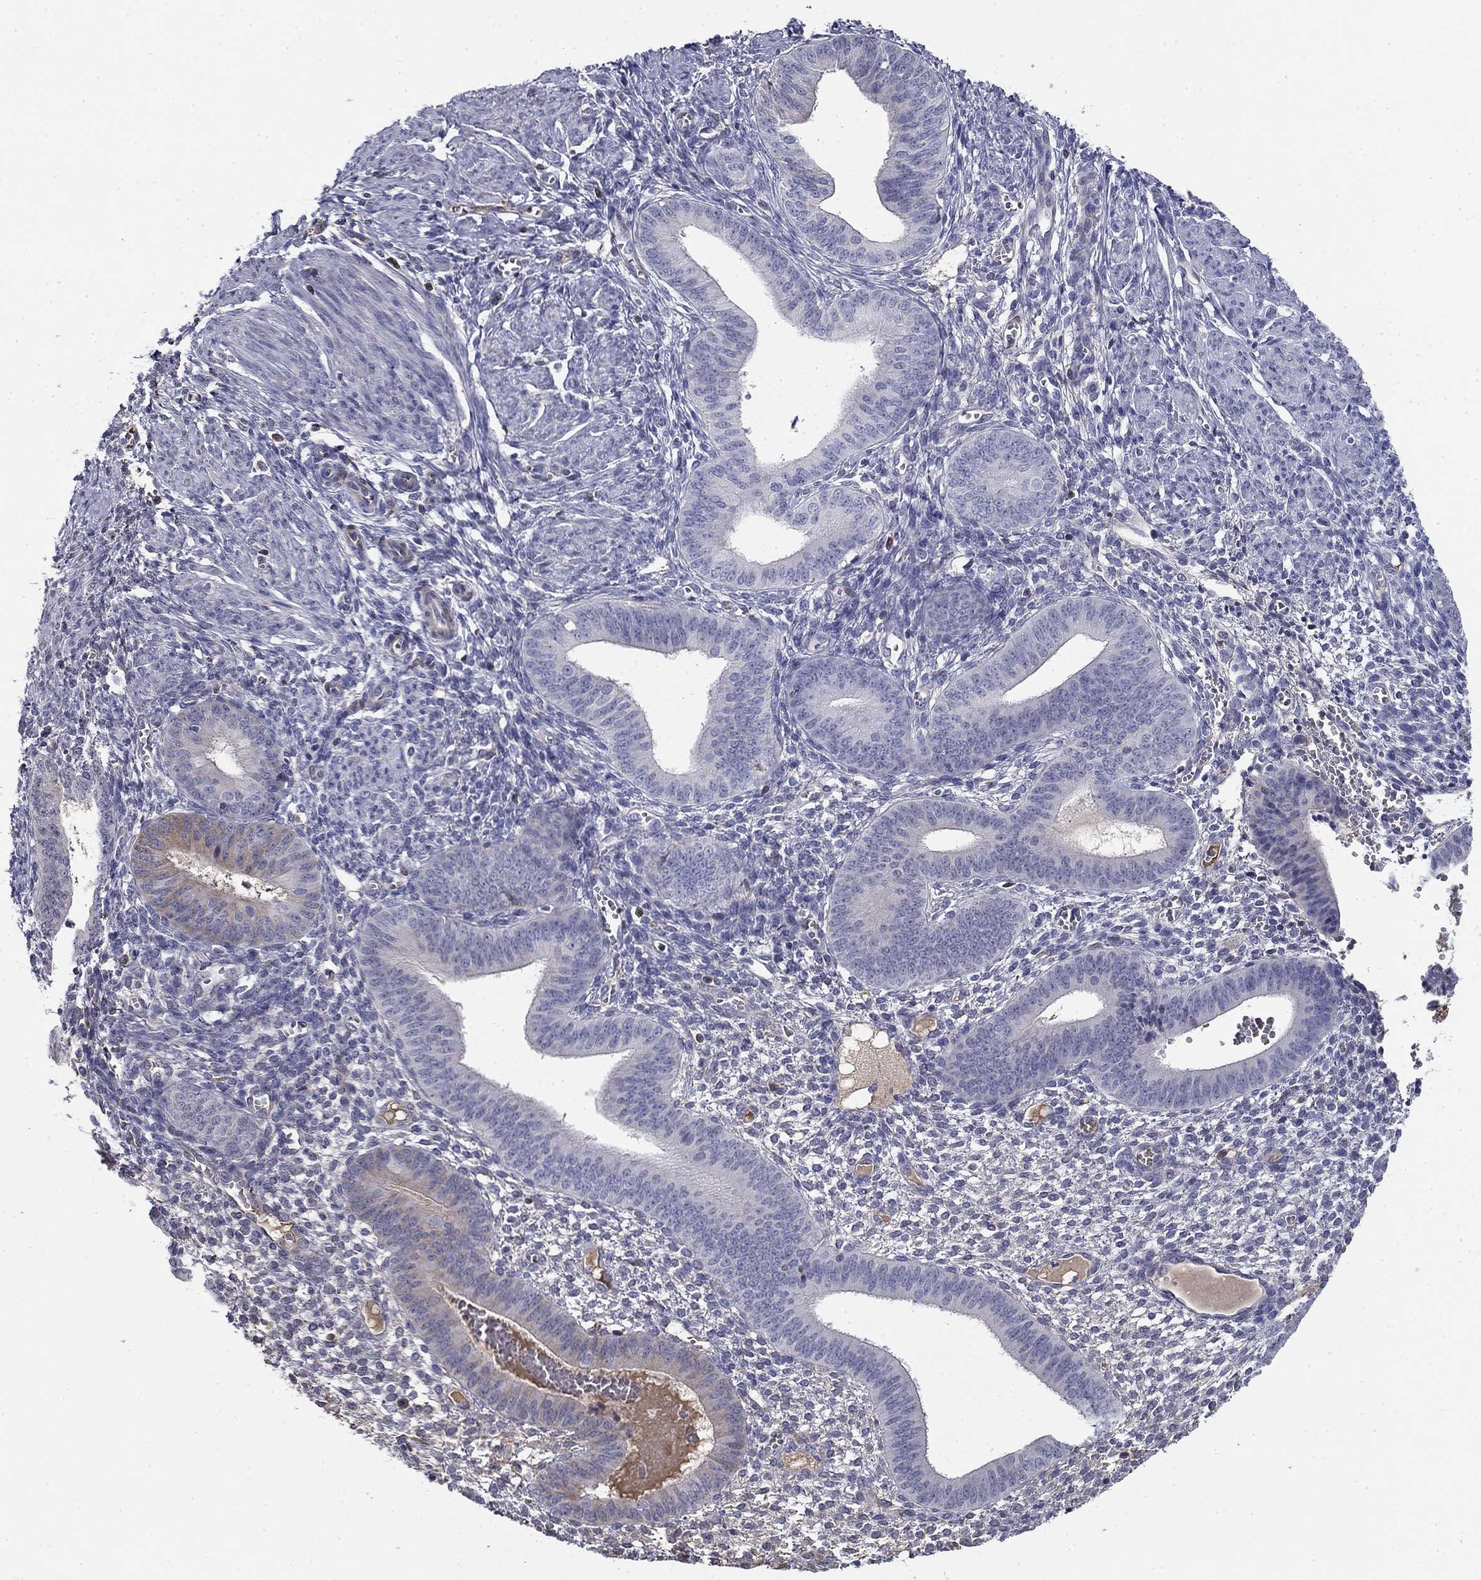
{"staining": {"intensity": "negative", "quantity": "none", "location": "none"}, "tissue": "endometrium", "cell_type": "Cells in endometrial stroma", "image_type": "normal", "snomed": [{"axis": "morphology", "description": "Normal tissue, NOS"}, {"axis": "topography", "description": "Endometrium"}], "caption": "This histopathology image is of unremarkable endometrium stained with immunohistochemistry to label a protein in brown with the nuclei are counter-stained blue. There is no positivity in cells in endometrial stroma. The staining is performed using DAB brown chromogen with nuclei counter-stained in using hematoxylin.", "gene": "CPLX4", "patient": {"sex": "female", "age": 42}}